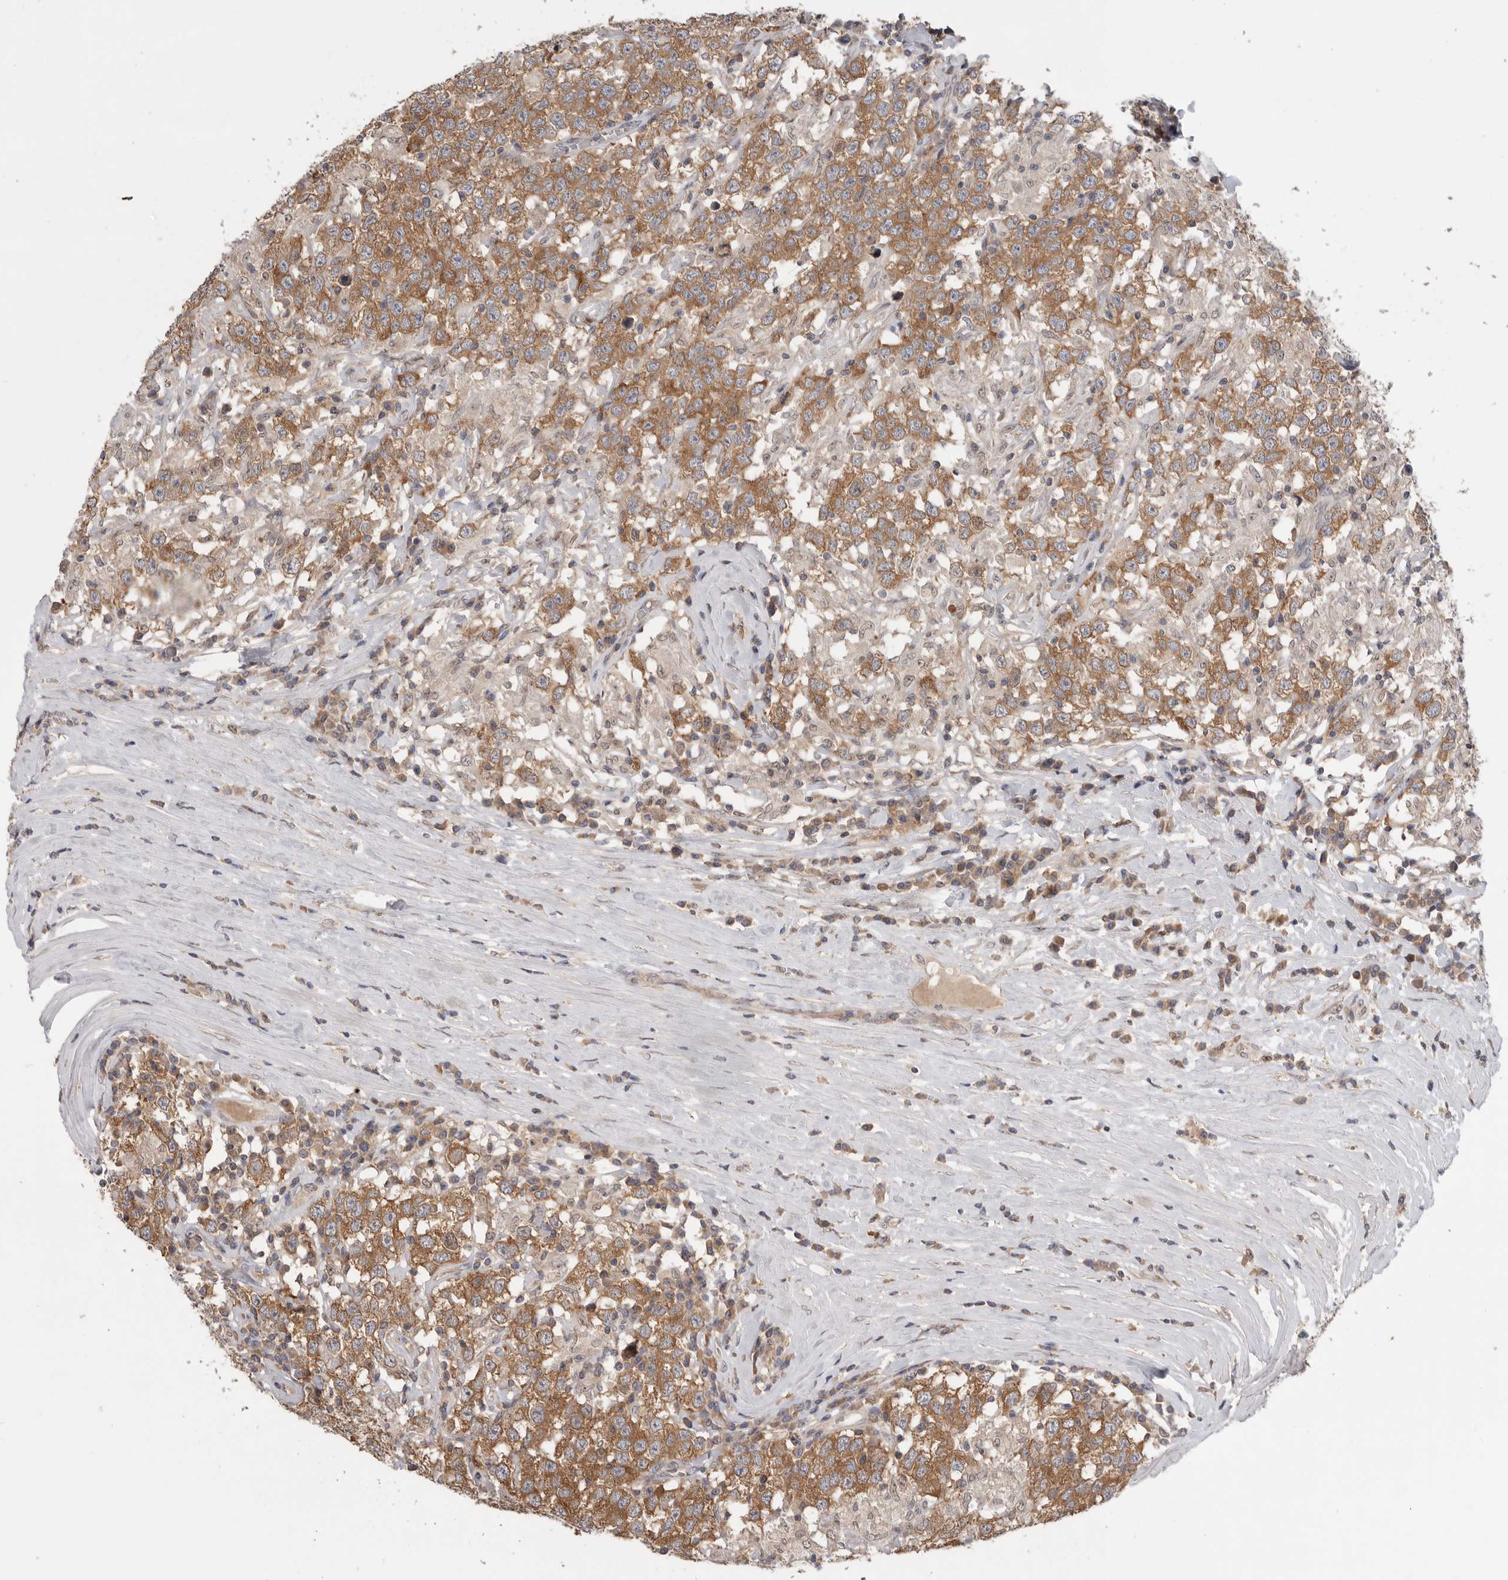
{"staining": {"intensity": "moderate", "quantity": ">75%", "location": "cytoplasmic/membranous"}, "tissue": "testis cancer", "cell_type": "Tumor cells", "image_type": "cancer", "snomed": [{"axis": "morphology", "description": "Seminoma, NOS"}, {"axis": "topography", "description": "Testis"}], "caption": "Testis cancer (seminoma) stained with a protein marker reveals moderate staining in tumor cells.", "gene": "KLK5", "patient": {"sex": "male", "age": 41}}